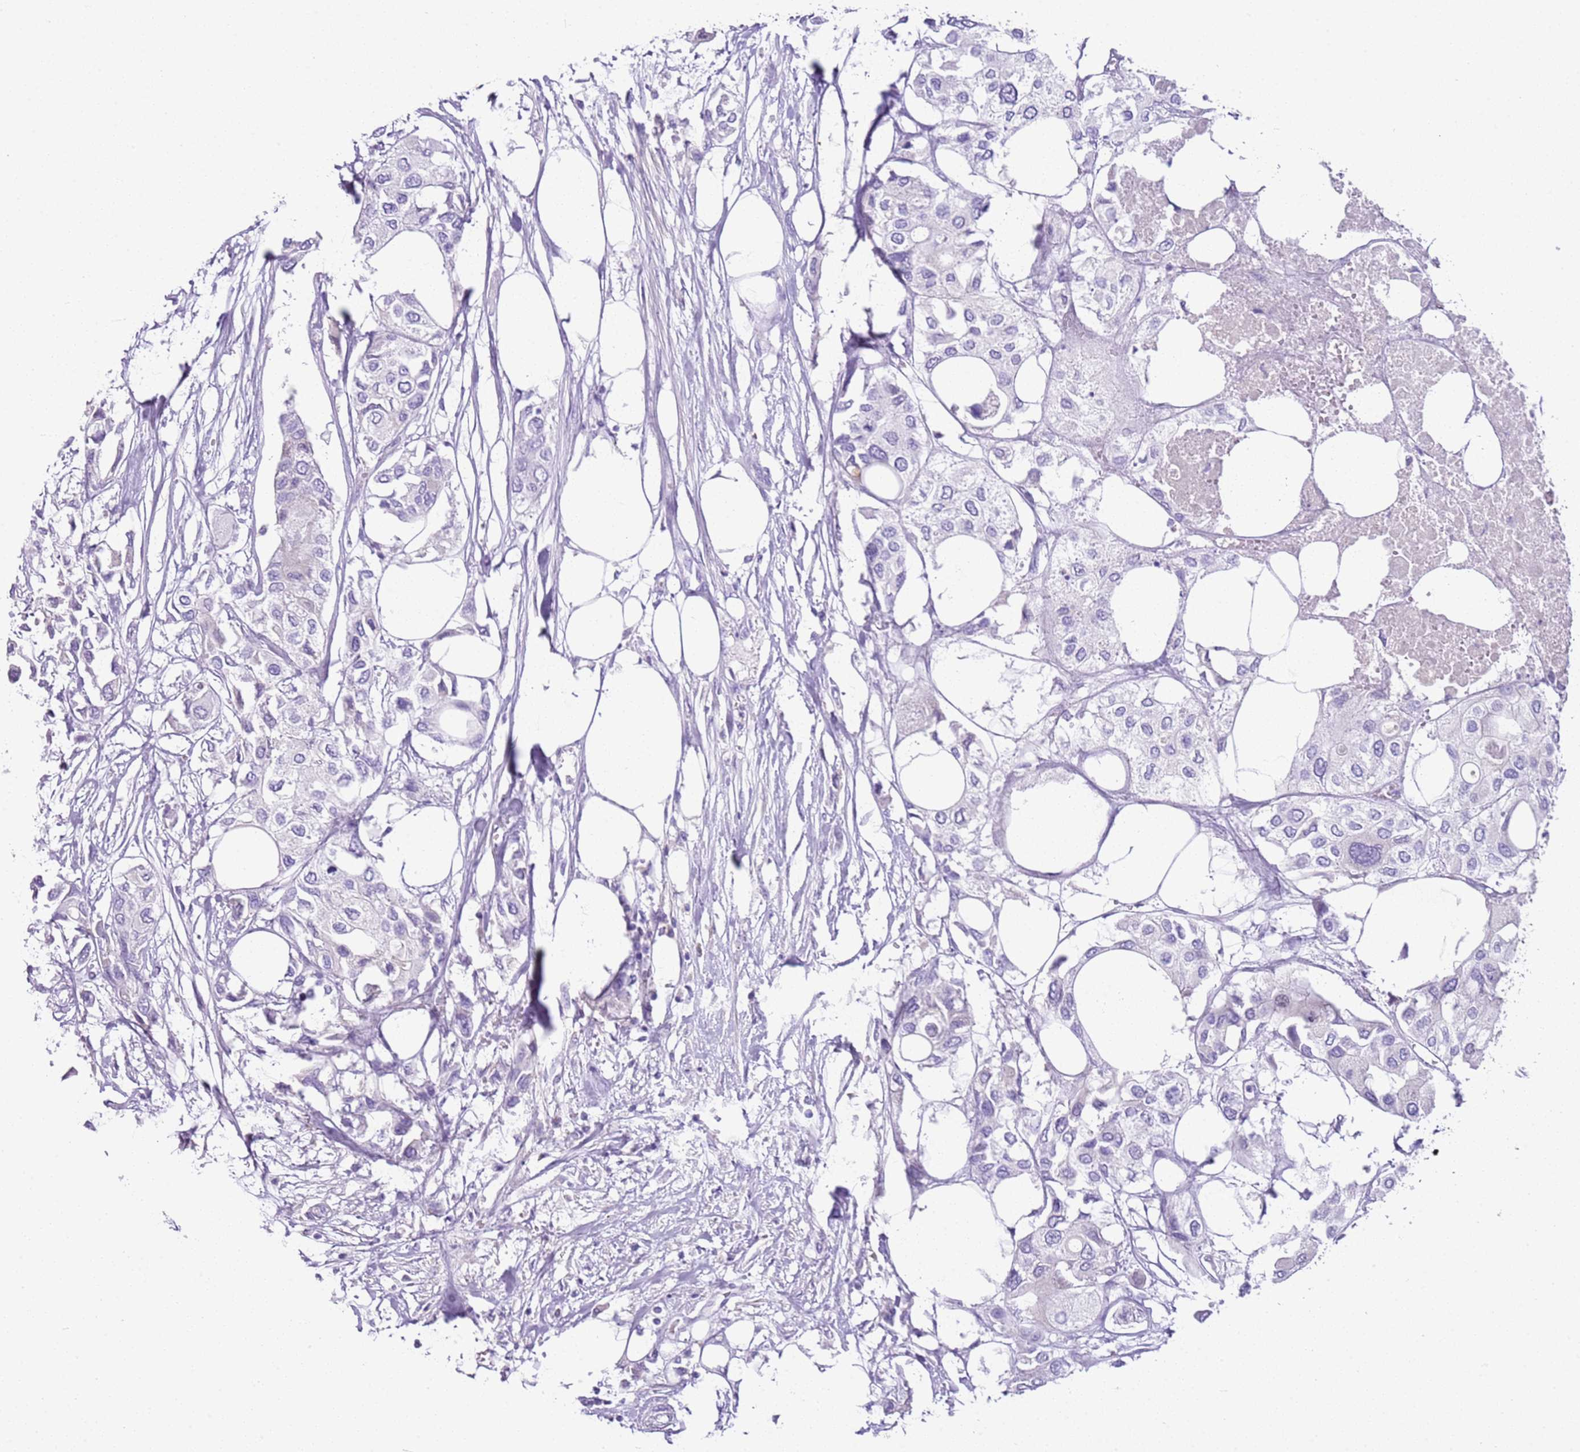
{"staining": {"intensity": "negative", "quantity": "none", "location": "none"}, "tissue": "urothelial cancer", "cell_type": "Tumor cells", "image_type": "cancer", "snomed": [{"axis": "morphology", "description": "Urothelial carcinoma, High grade"}, {"axis": "topography", "description": "Urinary bladder"}], "caption": "Immunohistochemical staining of human urothelial cancer reveals no significant staining in tumor cells.", "gene": "IGKV3D-11", "patient": {"sex": "male", "age": 64}}